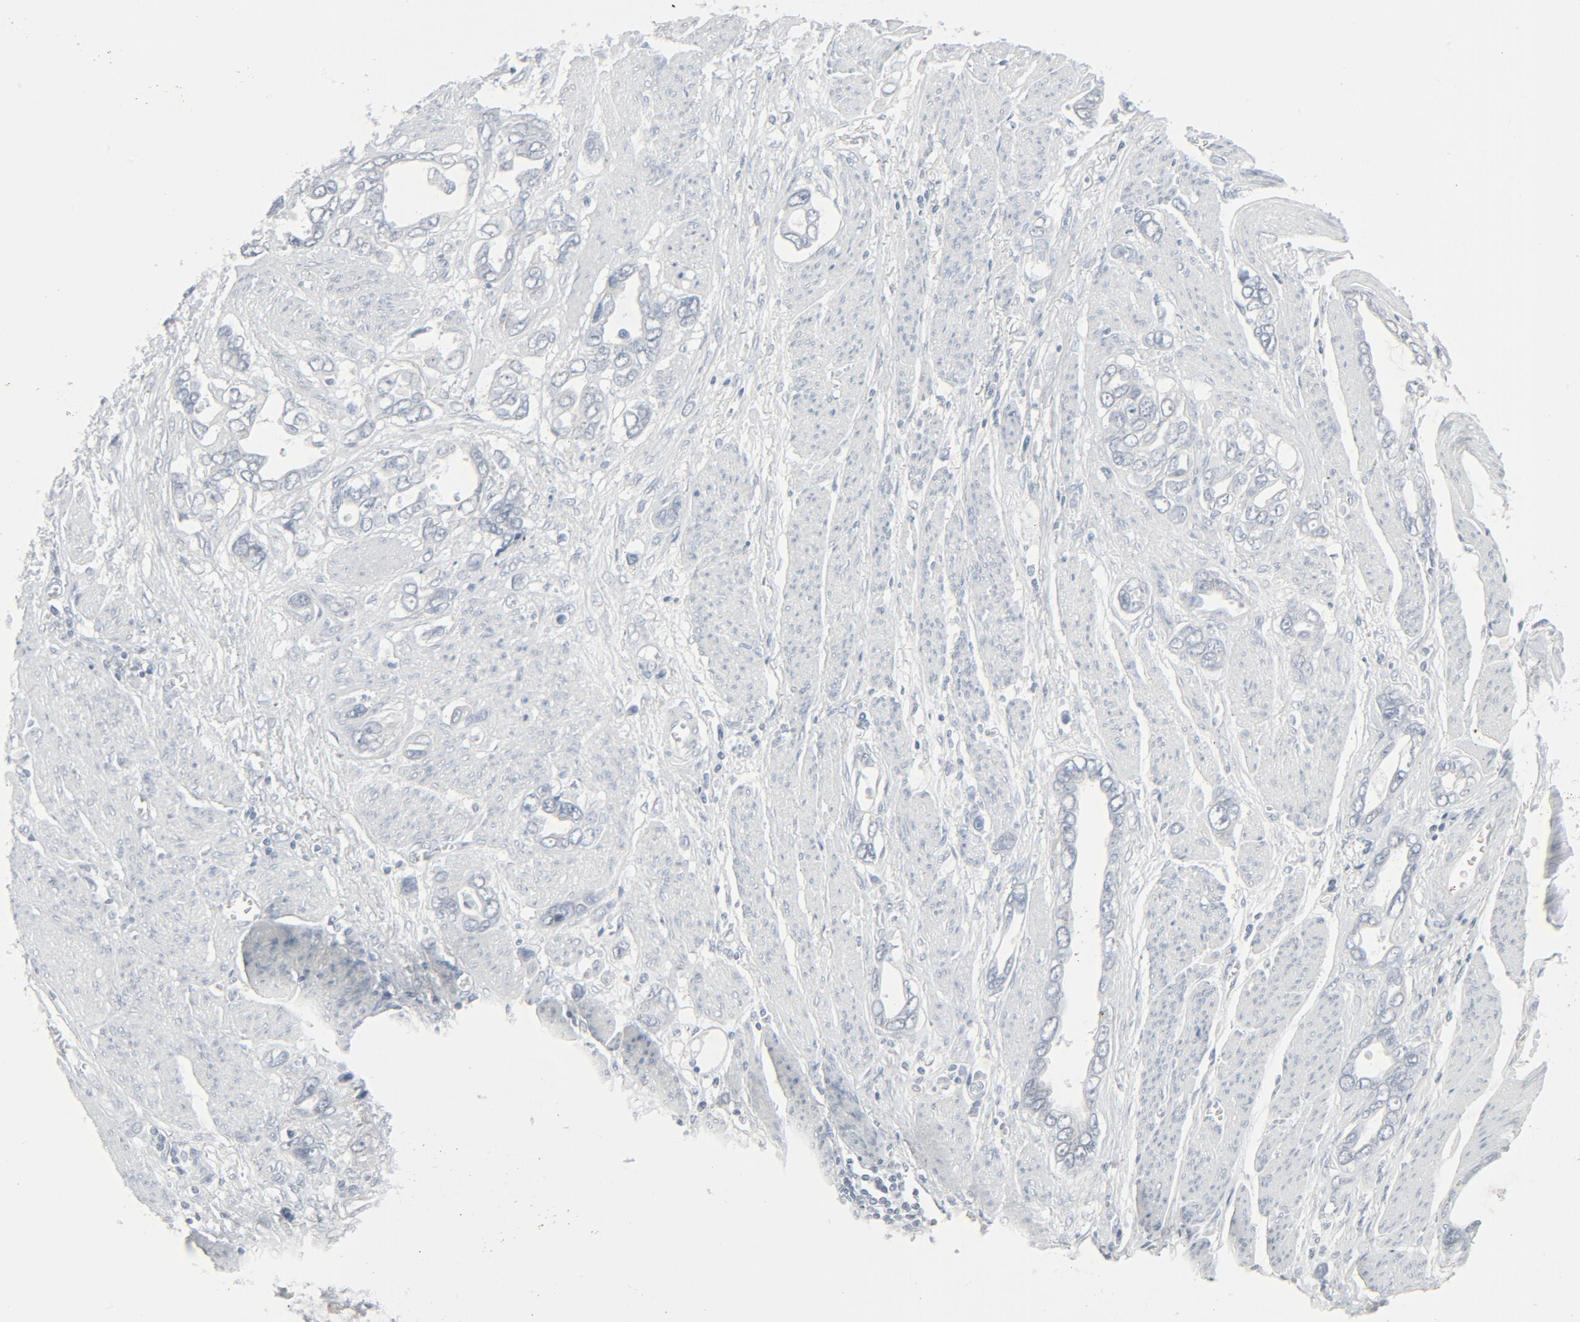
{"staining": {"intensity": "negative", "quantity": "none", "location": "none"}, "tissue": "stomach cancer", "cell_type": "Tumor cells", "image_type": "cancer", "snomed": [{"axis": "morphology", "description": "Adenocarcinoma, NOS"}, {"axis": "topography", "description": "Stomach"}], "caption": "Tumor cells are negative for protein expression in human stomach cancer (adenocarcinoma).", "gene": "FGFR3", "patient": {"sex": "male", "age": 78}}